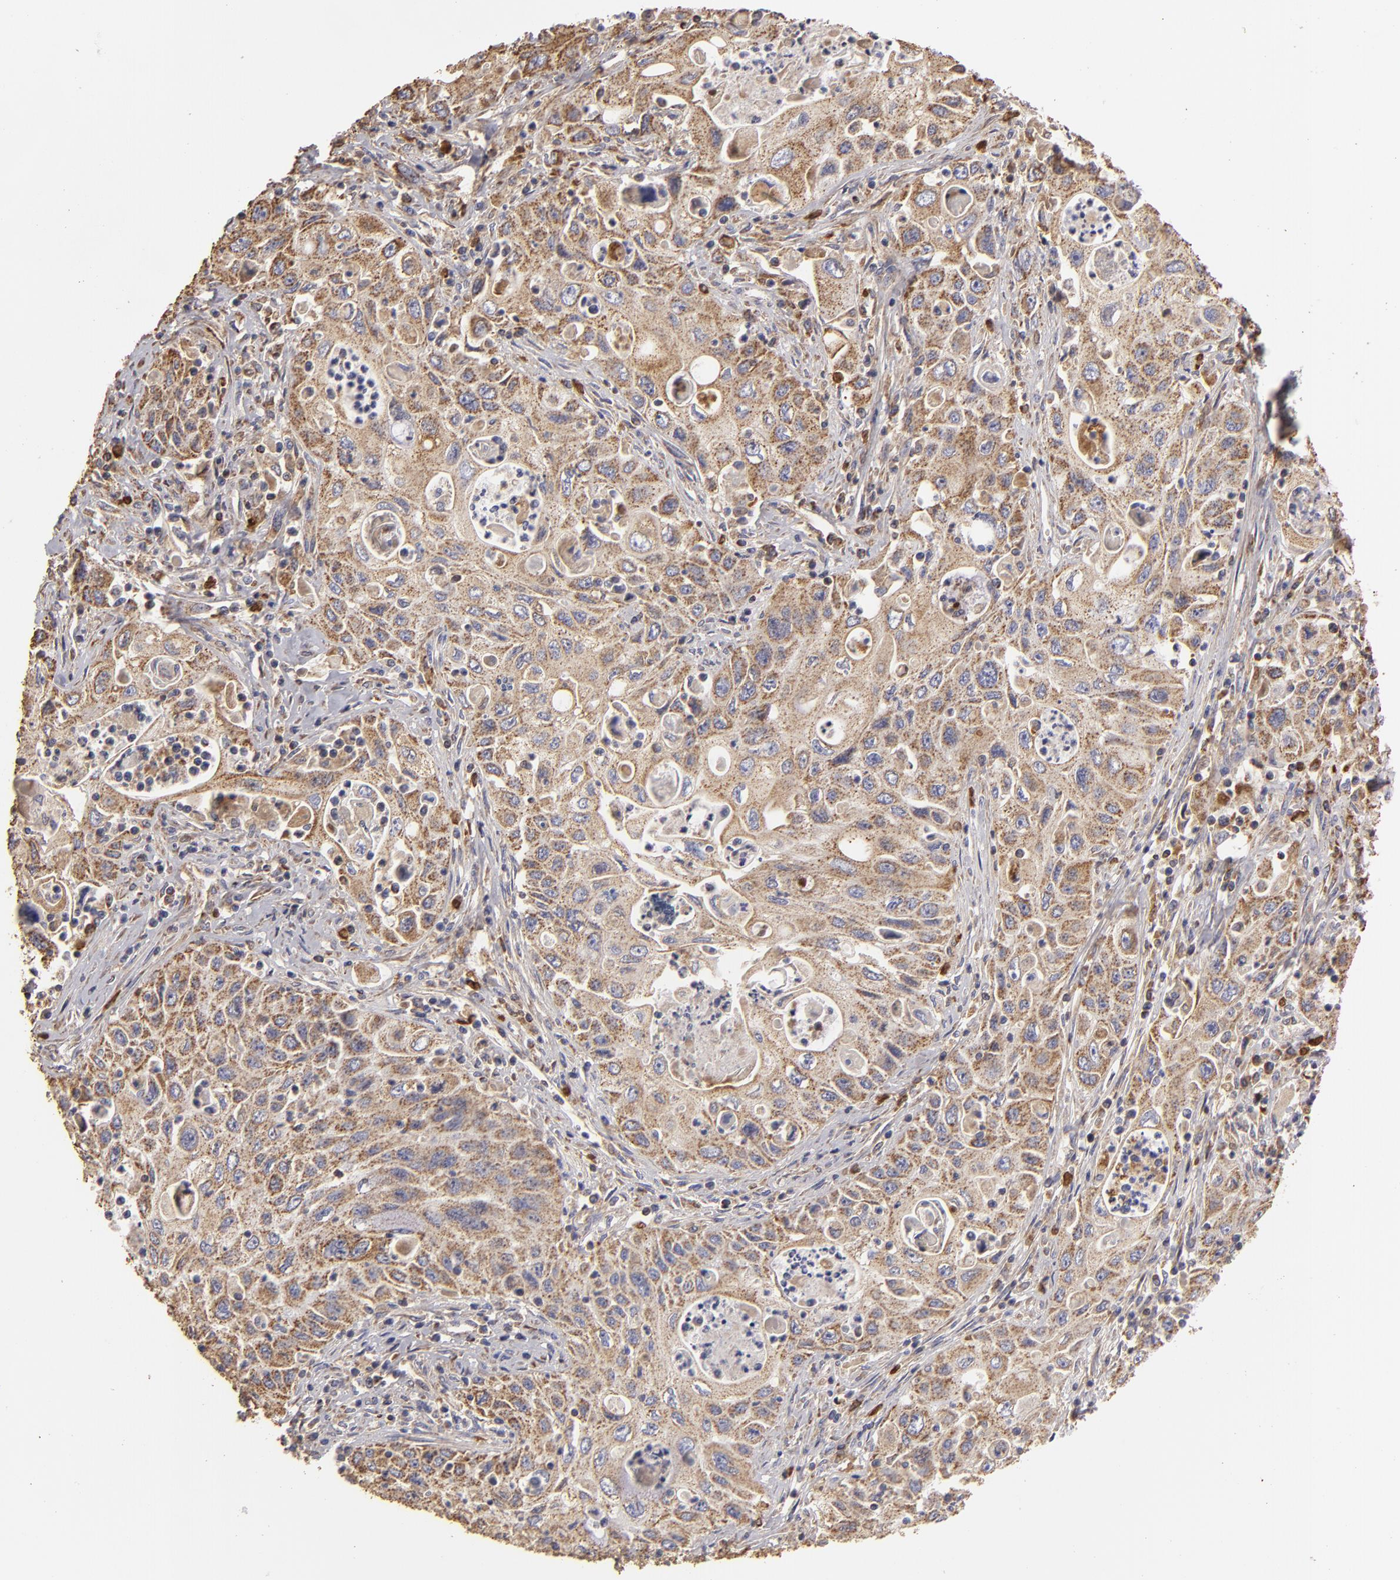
{"staining": {"intensity": "moderate", "quantity": ">75%", "location": "cytoplasmic/membranous"}, "tissue": "pancreatic cancer", "cell_type": "Tumor cells", "image_type": "cancer", "snomed": [{"axis": "morphology", "description": "Adenocarcinoma, NOS"}, {"axis": "topography", "description": "Pancreas"}], "caption": "Immunohistochemical staining of human pancreatic cancer (adenocarcinoma) exhibits moderate cytoplasmic/membranous protein positivity in approximately >75% of tumor cells. The staining was performed using DAB, with brown indicating positive protein expression. Nuclei are stained blue with hematoxylin.", "gene": "CFB", "patient": {"sex": "male", "age": 70}}